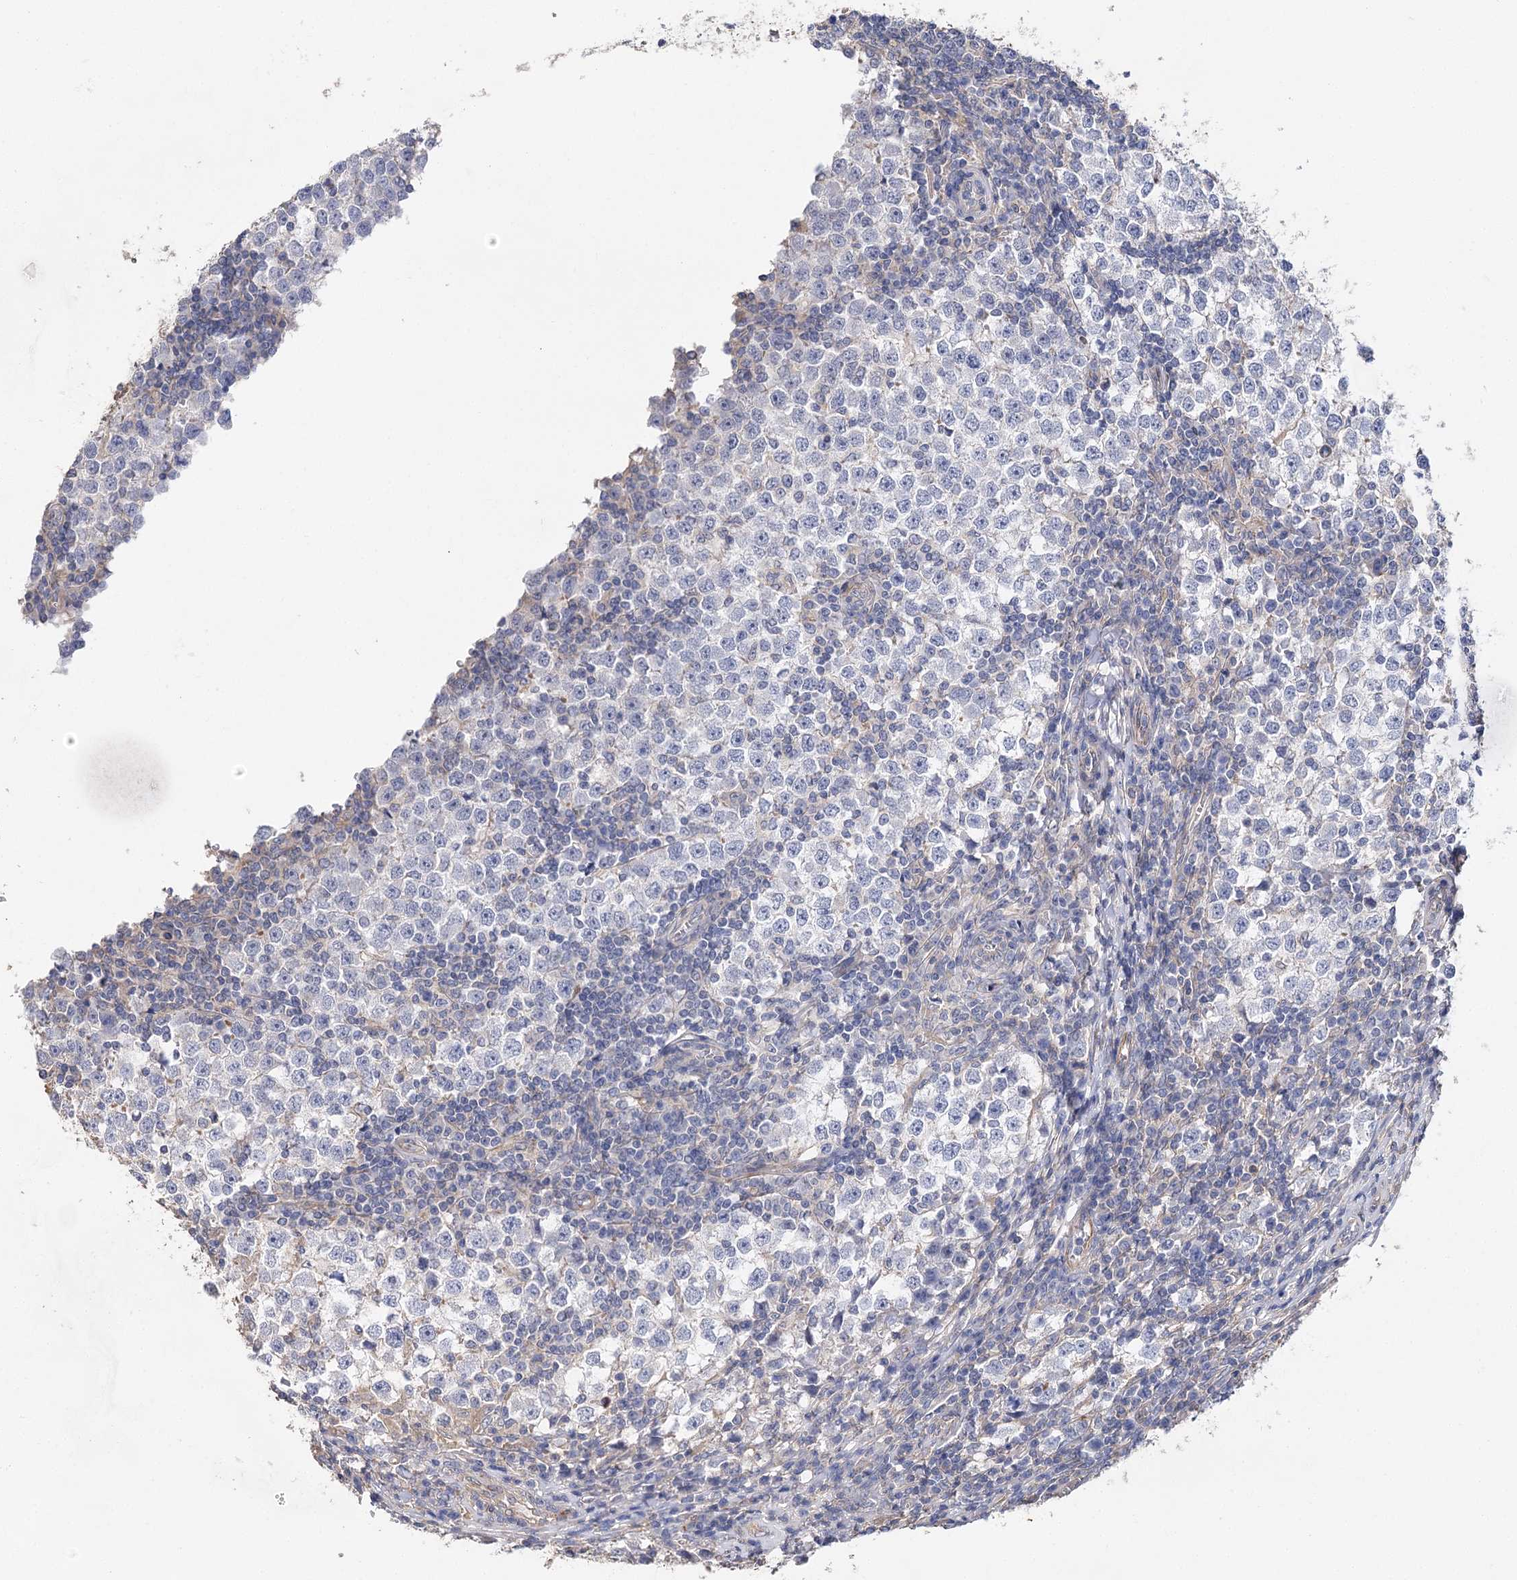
{"staining": {"intensity": "negative", "quantity": "none", "location": "none"}, "tissue": "testis cancer", "cell_type": "Tumor cells", "image_type": "cancer", "snomed": [{"axis": "morphology", "description": "Seminoma, NOS"}, {"axis": "topography", "description": "Testis"}], "caption": "DAB (3,3'-diaminobenzidine) immunohistochemical staining of seminoma (testis) exhibits no significant expression in tumor cells.", "gene": "EPYC", "patient": {"sex": "male", "age": 65}}